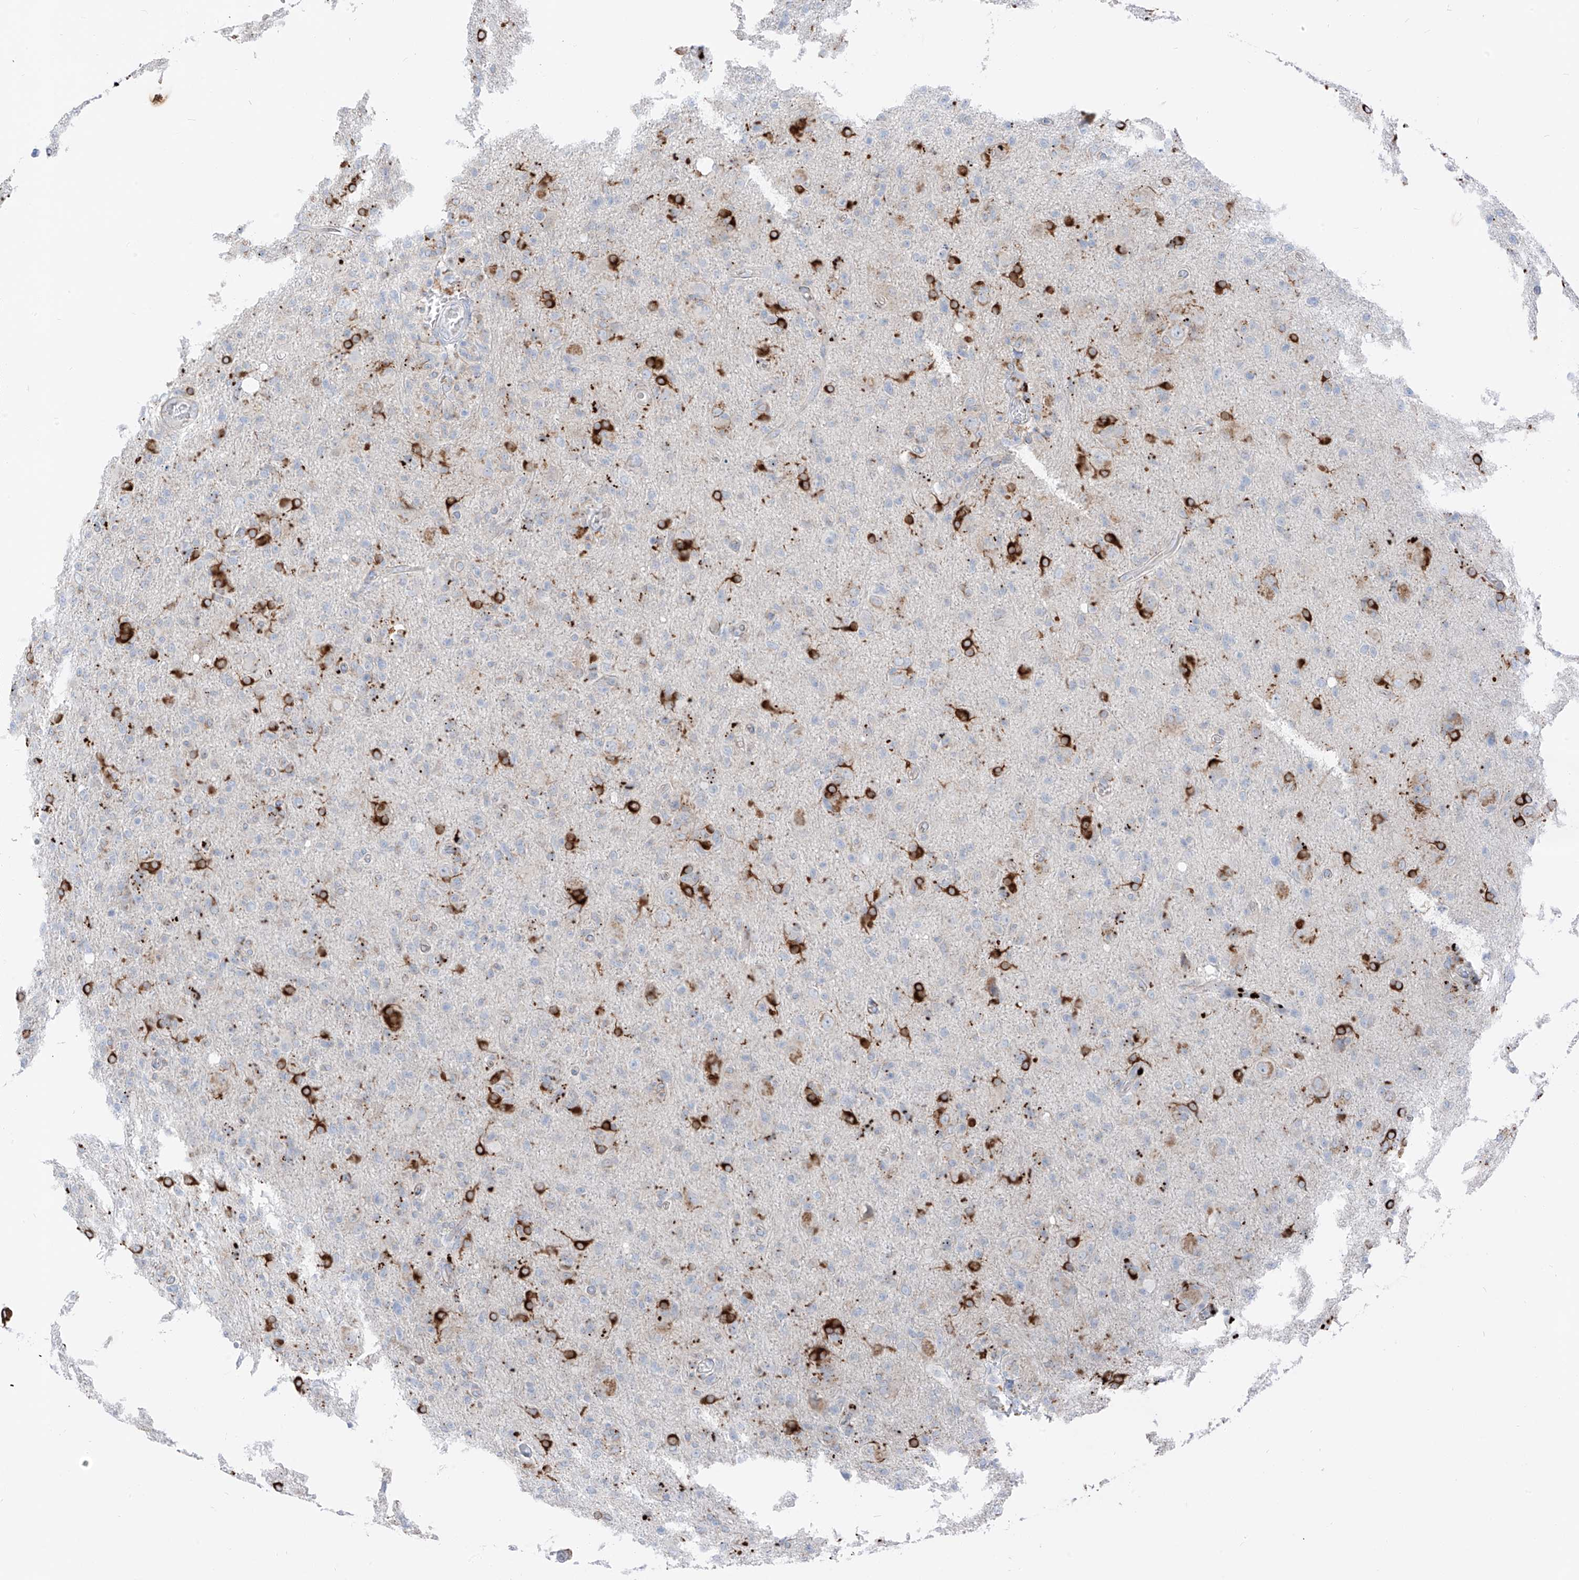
{"staining": {"intensity": "strong", "quantity": "25%-75%", "location": "cytoplasmic/membranous"}, "tissue": "glioma", "cell_type": "Tumor cells", "image_type": "cancer", "snomed": [{"axis": "morphology", "description": "Glioma, malignant, High grade"}, {"axis": "topography", "description": "Brain"}], "caption": "Immunohistochemical staining of malignant high-grade glioma demonstrates high levels of strong cytoplasmic/membranous expression in approximately 25%-75% of tumor cells.", "gene": "GPR137C", "patient": {"sex": "female", "age": 57}}